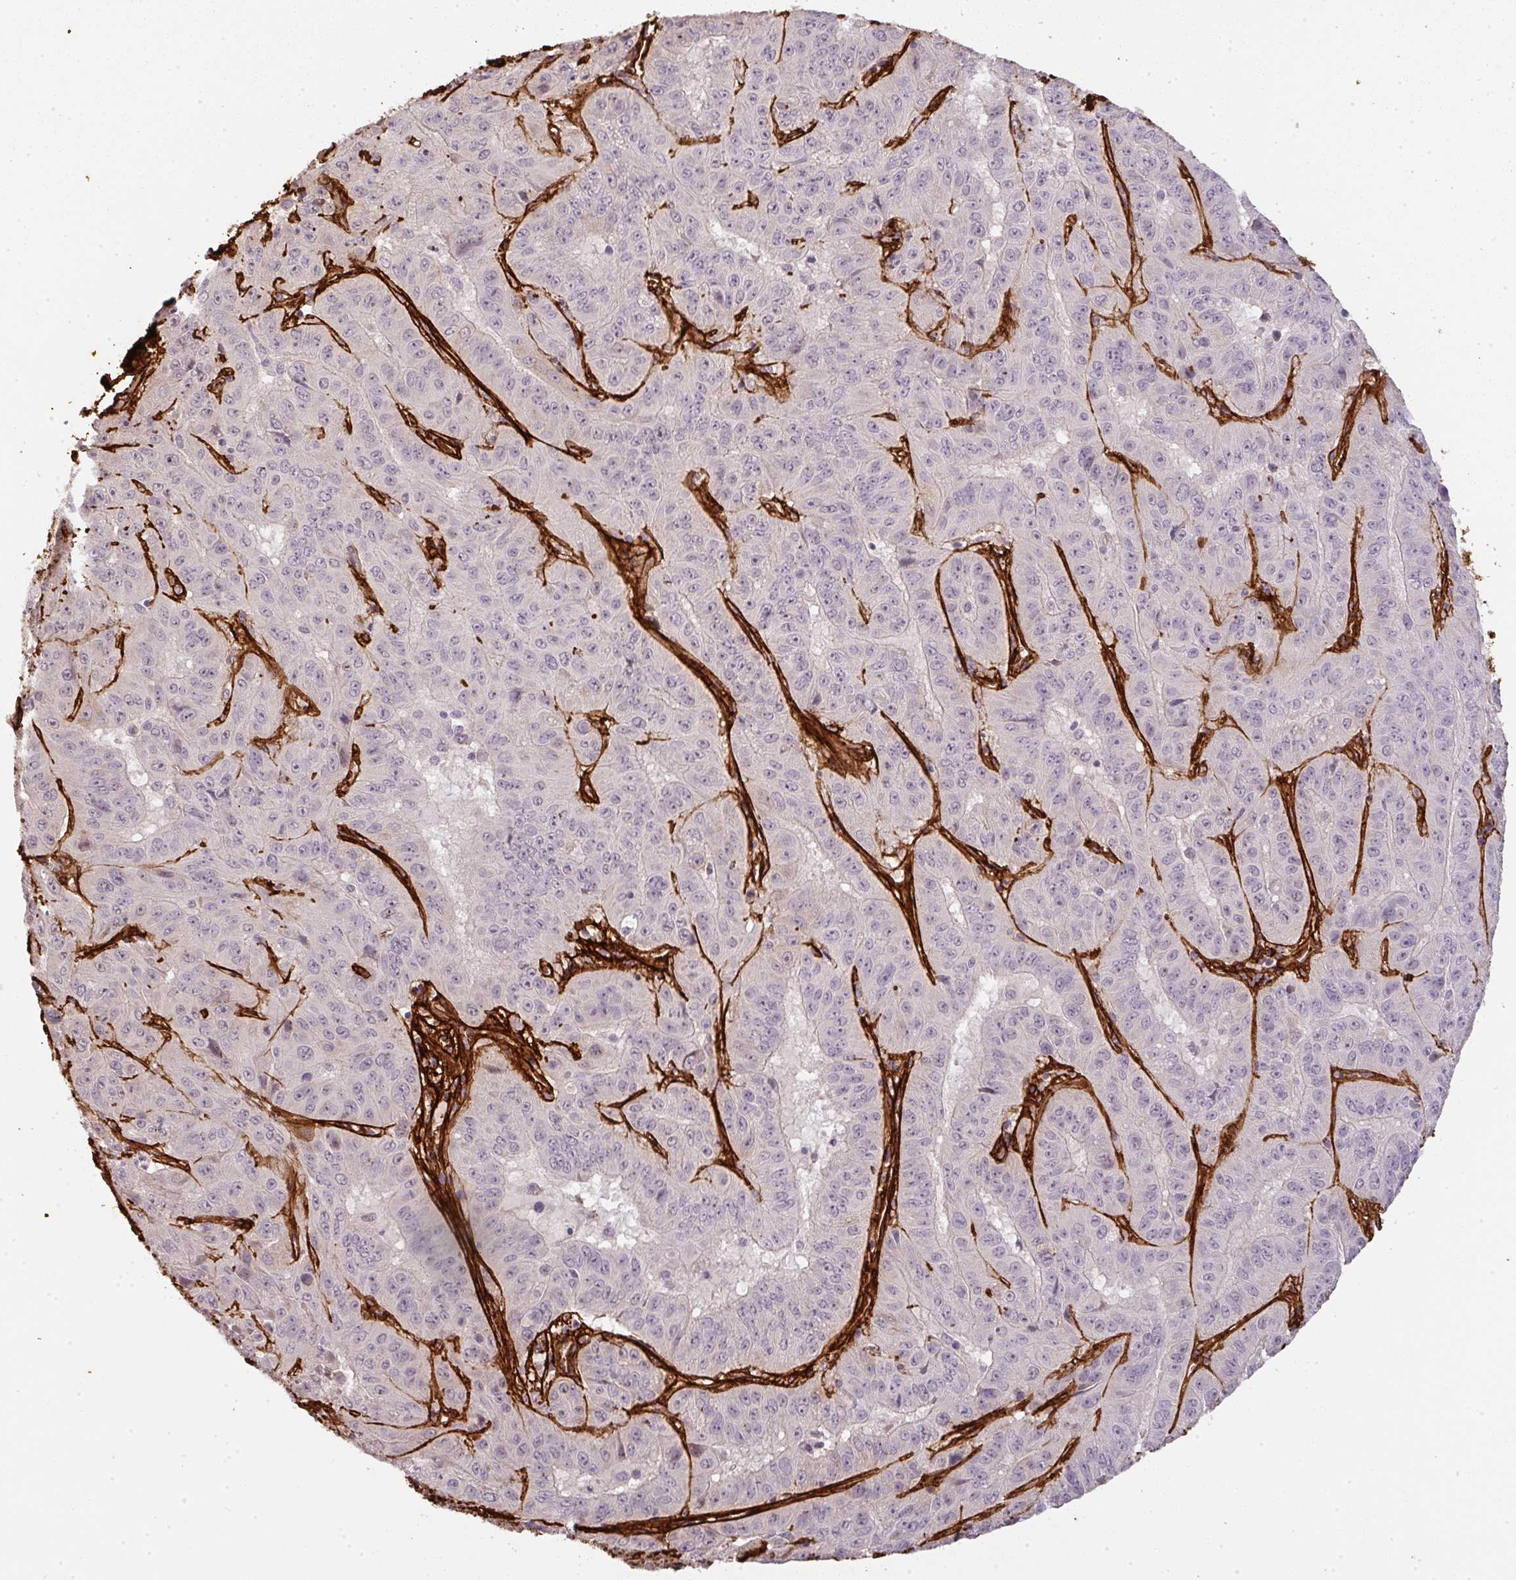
{"staining": {"intensity": "negative", "quantity": "none", "location": "none"}, "tissue": "pancreatic cancer", "cell_type": "Tumor cells", "image_type": "cancer", "snomed": [{"axis": "morphology", "description": "Adenocarcinoma, NOS"}, {"axis": "topography", "description": "Pancreas"}], "caption": "This is an immunohistochemistry (IHC) micrograph of human pancreatic cancer. There is no staining in tumor cells.", "gene": "COL3A1", "patient": {"sex": "male", "age": 63}}